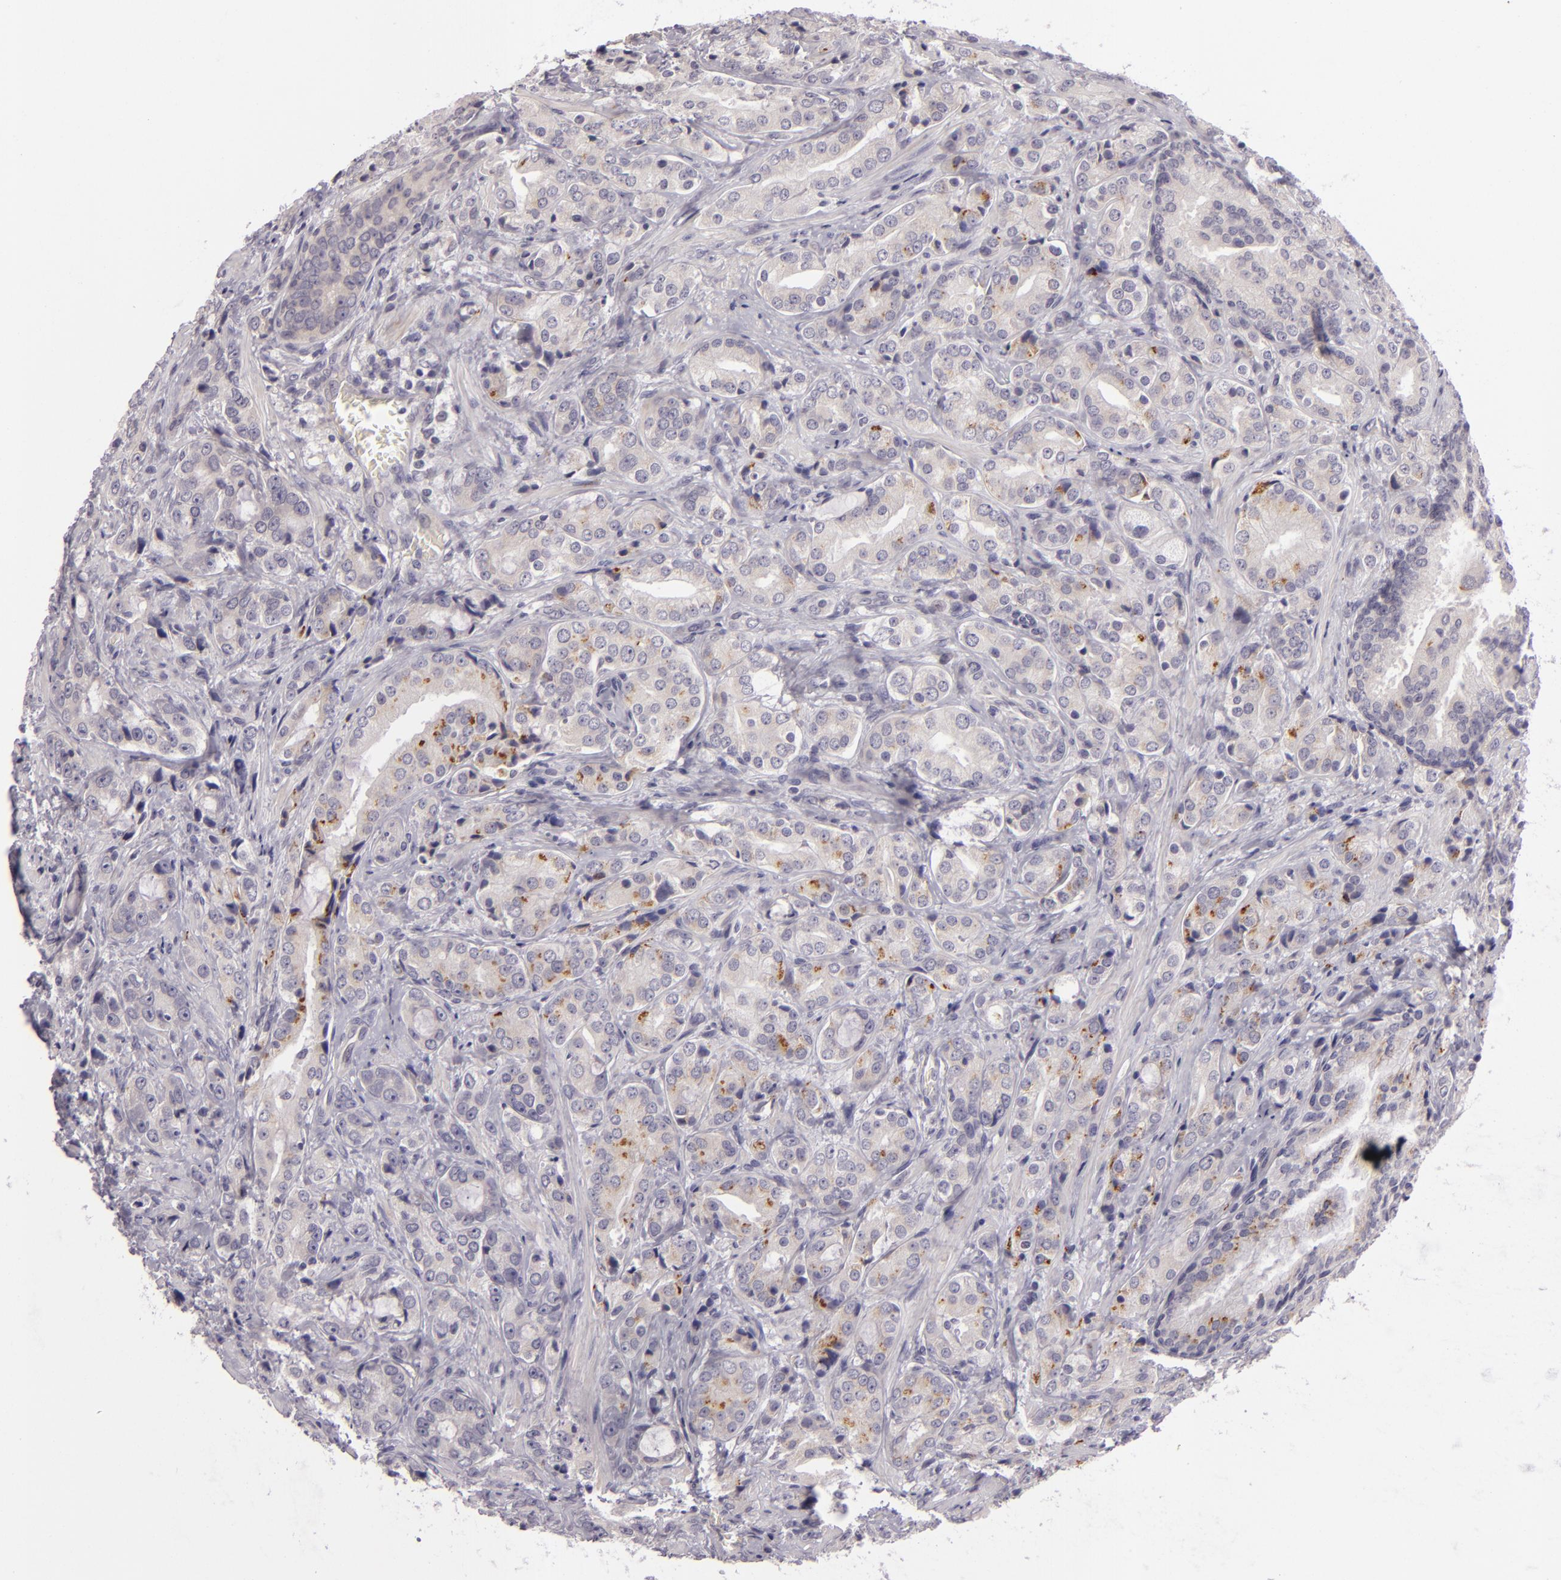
{"staining": {"intensity": "weak", "quantity": "<25%", "location": "cytoplasmic/membranous"}, "tissue": "prostate cancer", "cell_type": "Tumor cells", "image_type": "cancer", "snomed": [{"axis": "morphology", "description": "Adenocarcinoma, Medium grade"}, {"axis": "topography", "description": "Prostate"}], "caption": "High power microscopy image of an IHC micrograph of prostate cancer, revealing no significant staining in tumor cells. The staining was performed using DAB (3,3'-diaminobenzidine) to visualize the protein expression in brown, while the nuclei were stained in blue with hematoxylin (Magnification: 20x).", "gene": "EGFL6", "patient": {"sex": "male", "age": 70}}